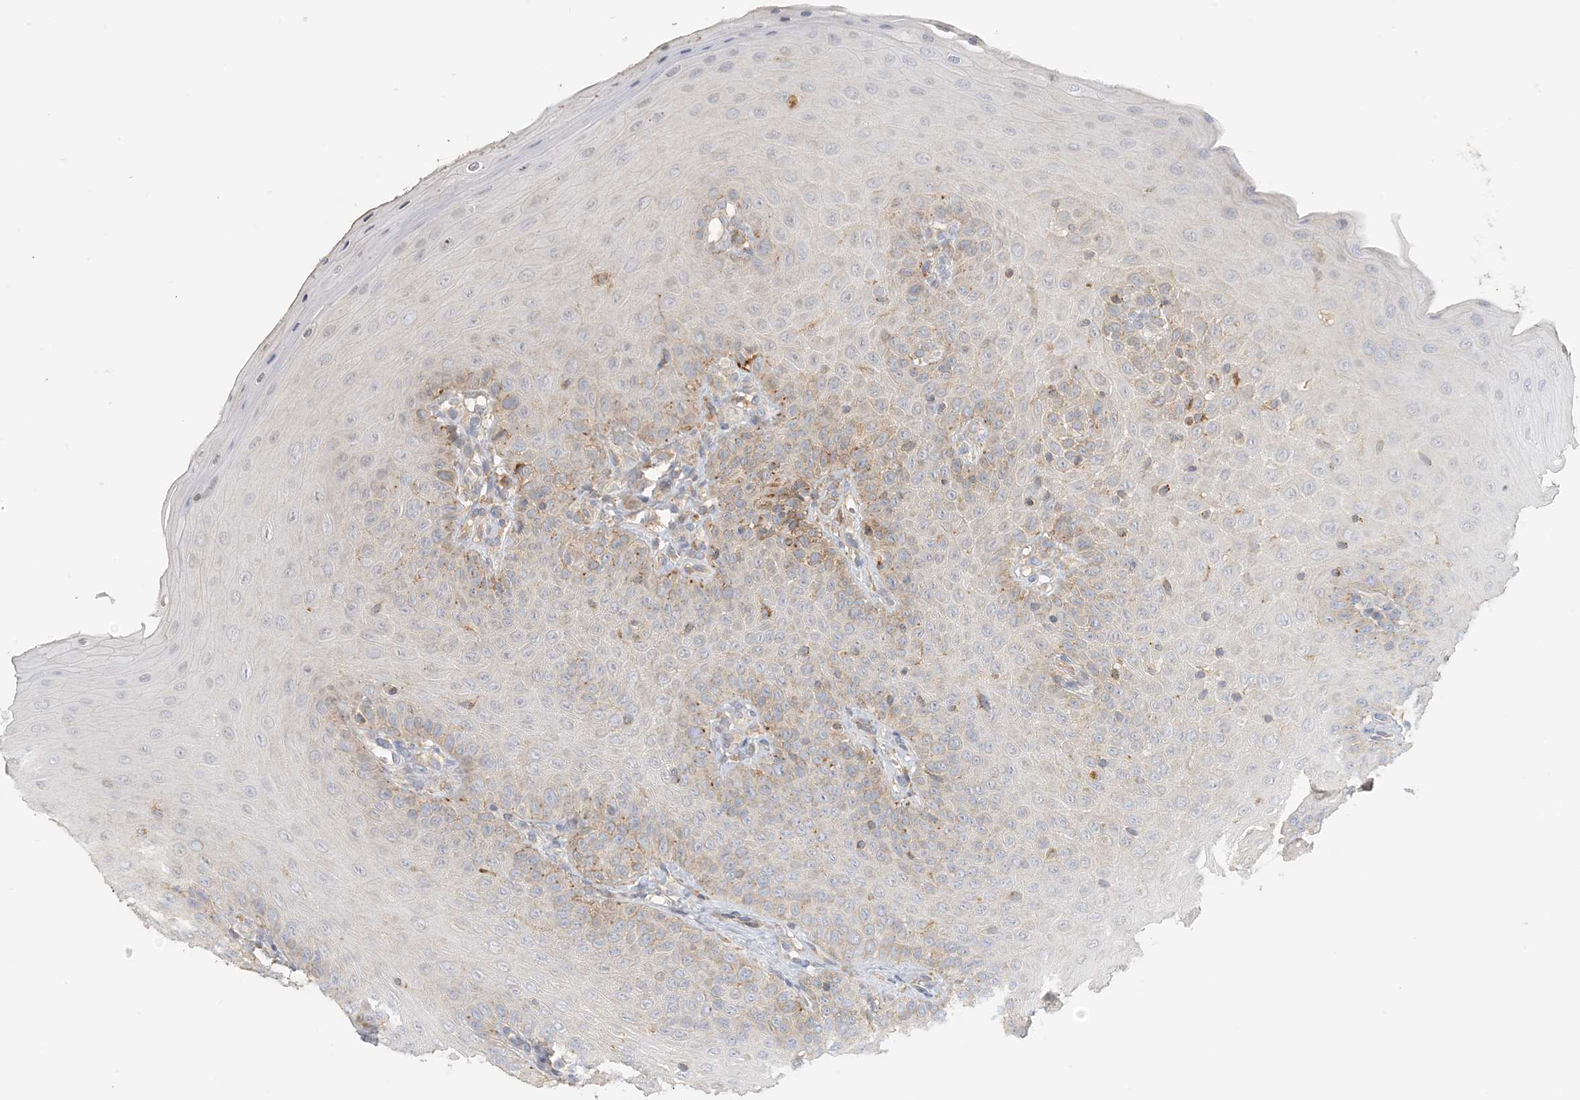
{"staining": {"intensity": "weak", "quantity": "25%-75%", "location": "cytoplasmic/membranous"}, "tissue": "oral mucosa", "cell_type": "Squamous epithelial cells", "image_type": "normal", "snomed": [{"axis": "morphology", "description": "Normal tissue, NOS"}, {"axis": "topography", "description": "Oral tissue"}], "caption": "Immunohistochemistry histopathology image of unremarkable human oral mucosa stained for a protein (brown), which reveals low levels of weak cytoplasmic/membranous expression in about 25%-75% of squamous epithelial cells.", "gene": "SPPL2A", "patient": {"sex": "female", "age": 68}}